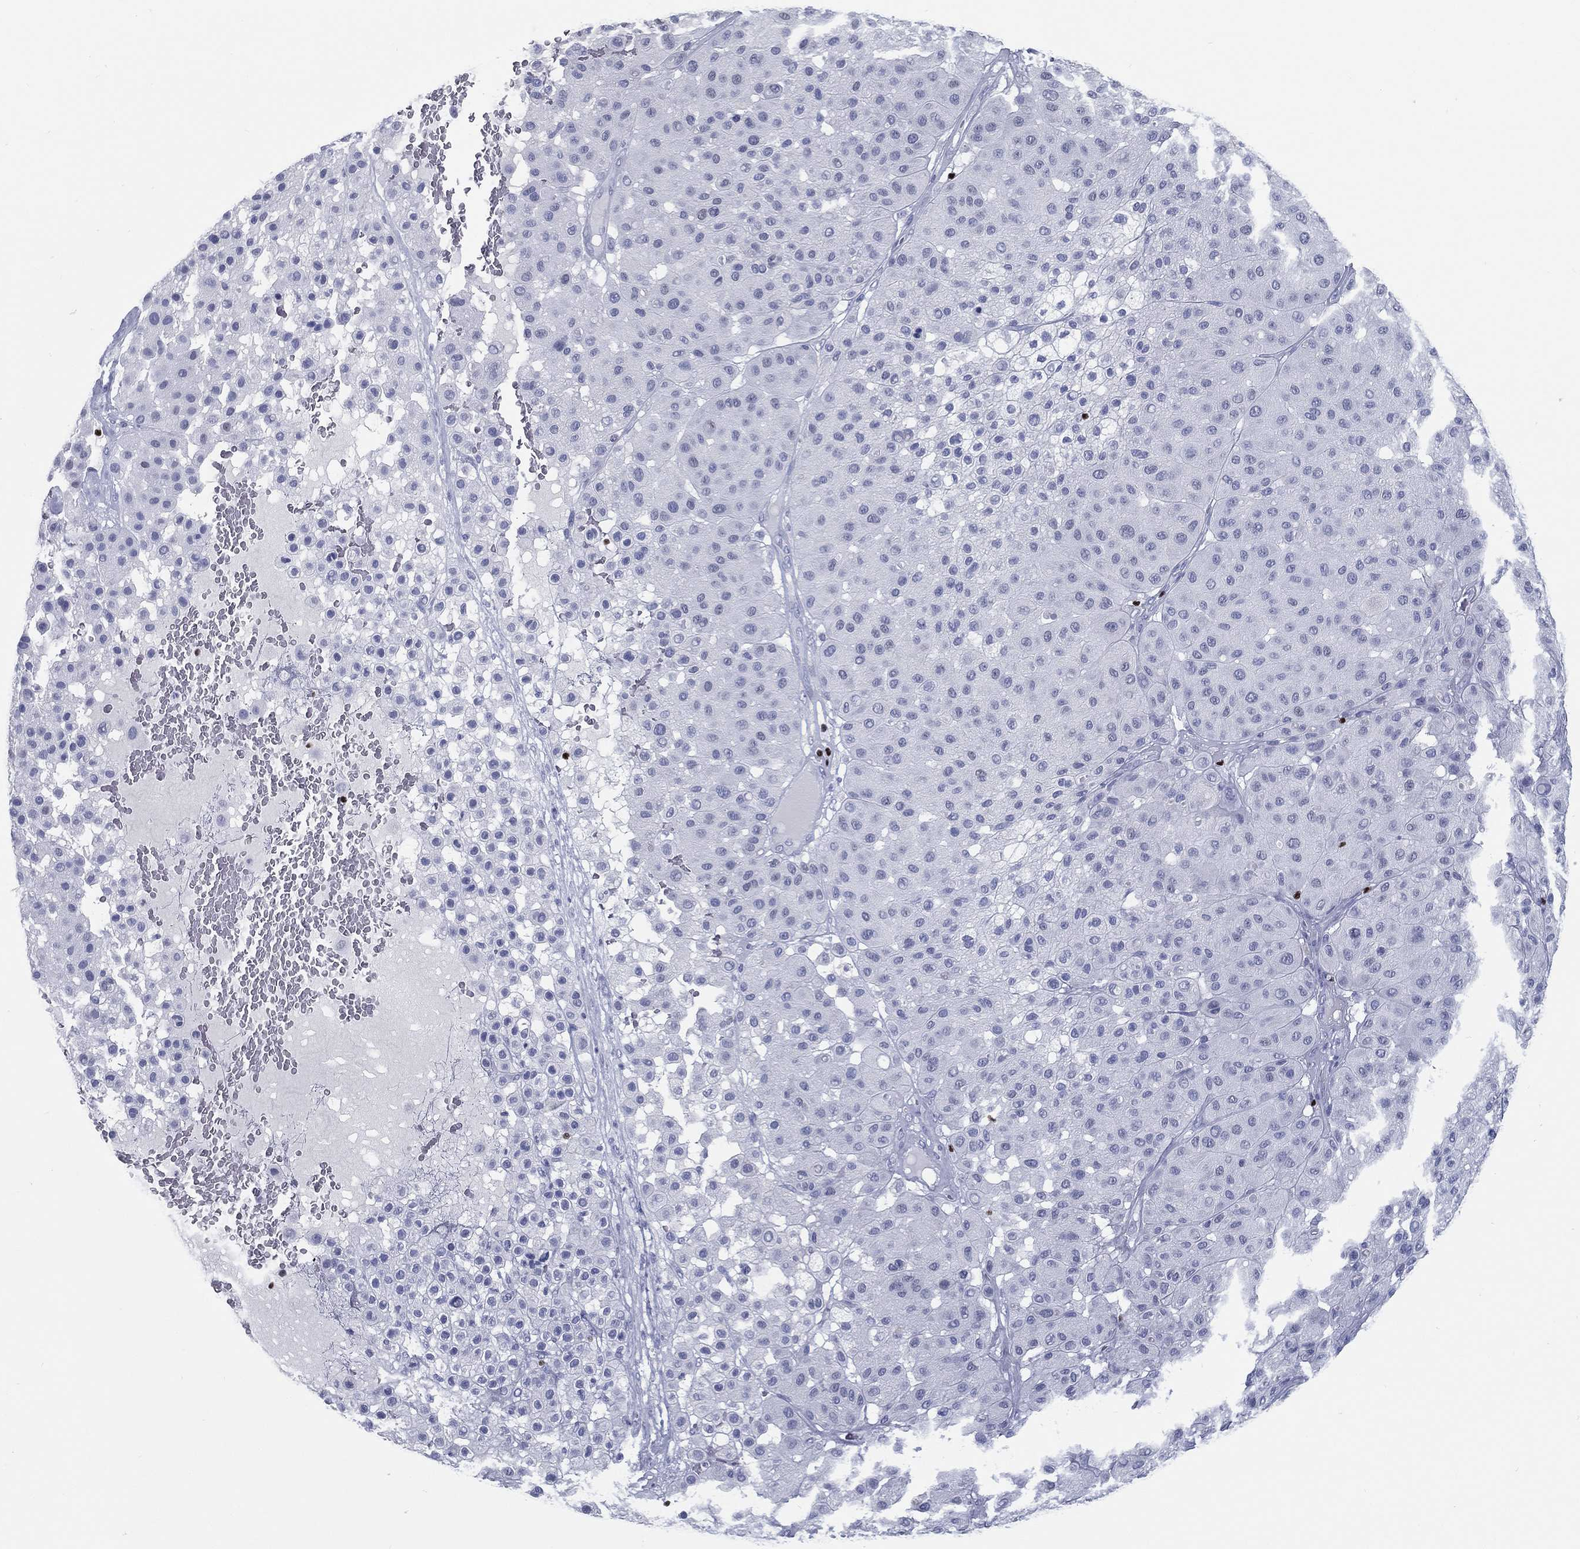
{"staining": {"intensity": "negative", "quantity": "none", "location": "none"}, "tissue": "melanoma", "cell_type": "Tumor cells", "image_type": "cancer", "snomed": [{"axis": "morphology", "description": "Malignant melanoma, Metastatic site"}, {"axis": "topography", "description": "Smooth muscle"}], "caption": "Photomicrograph shows no significant protein positivity in tumor cells of malignant melanoma (metastatic site).", "gene": "PYHIN1", "patient": {"sex": "male", "age": 41}}